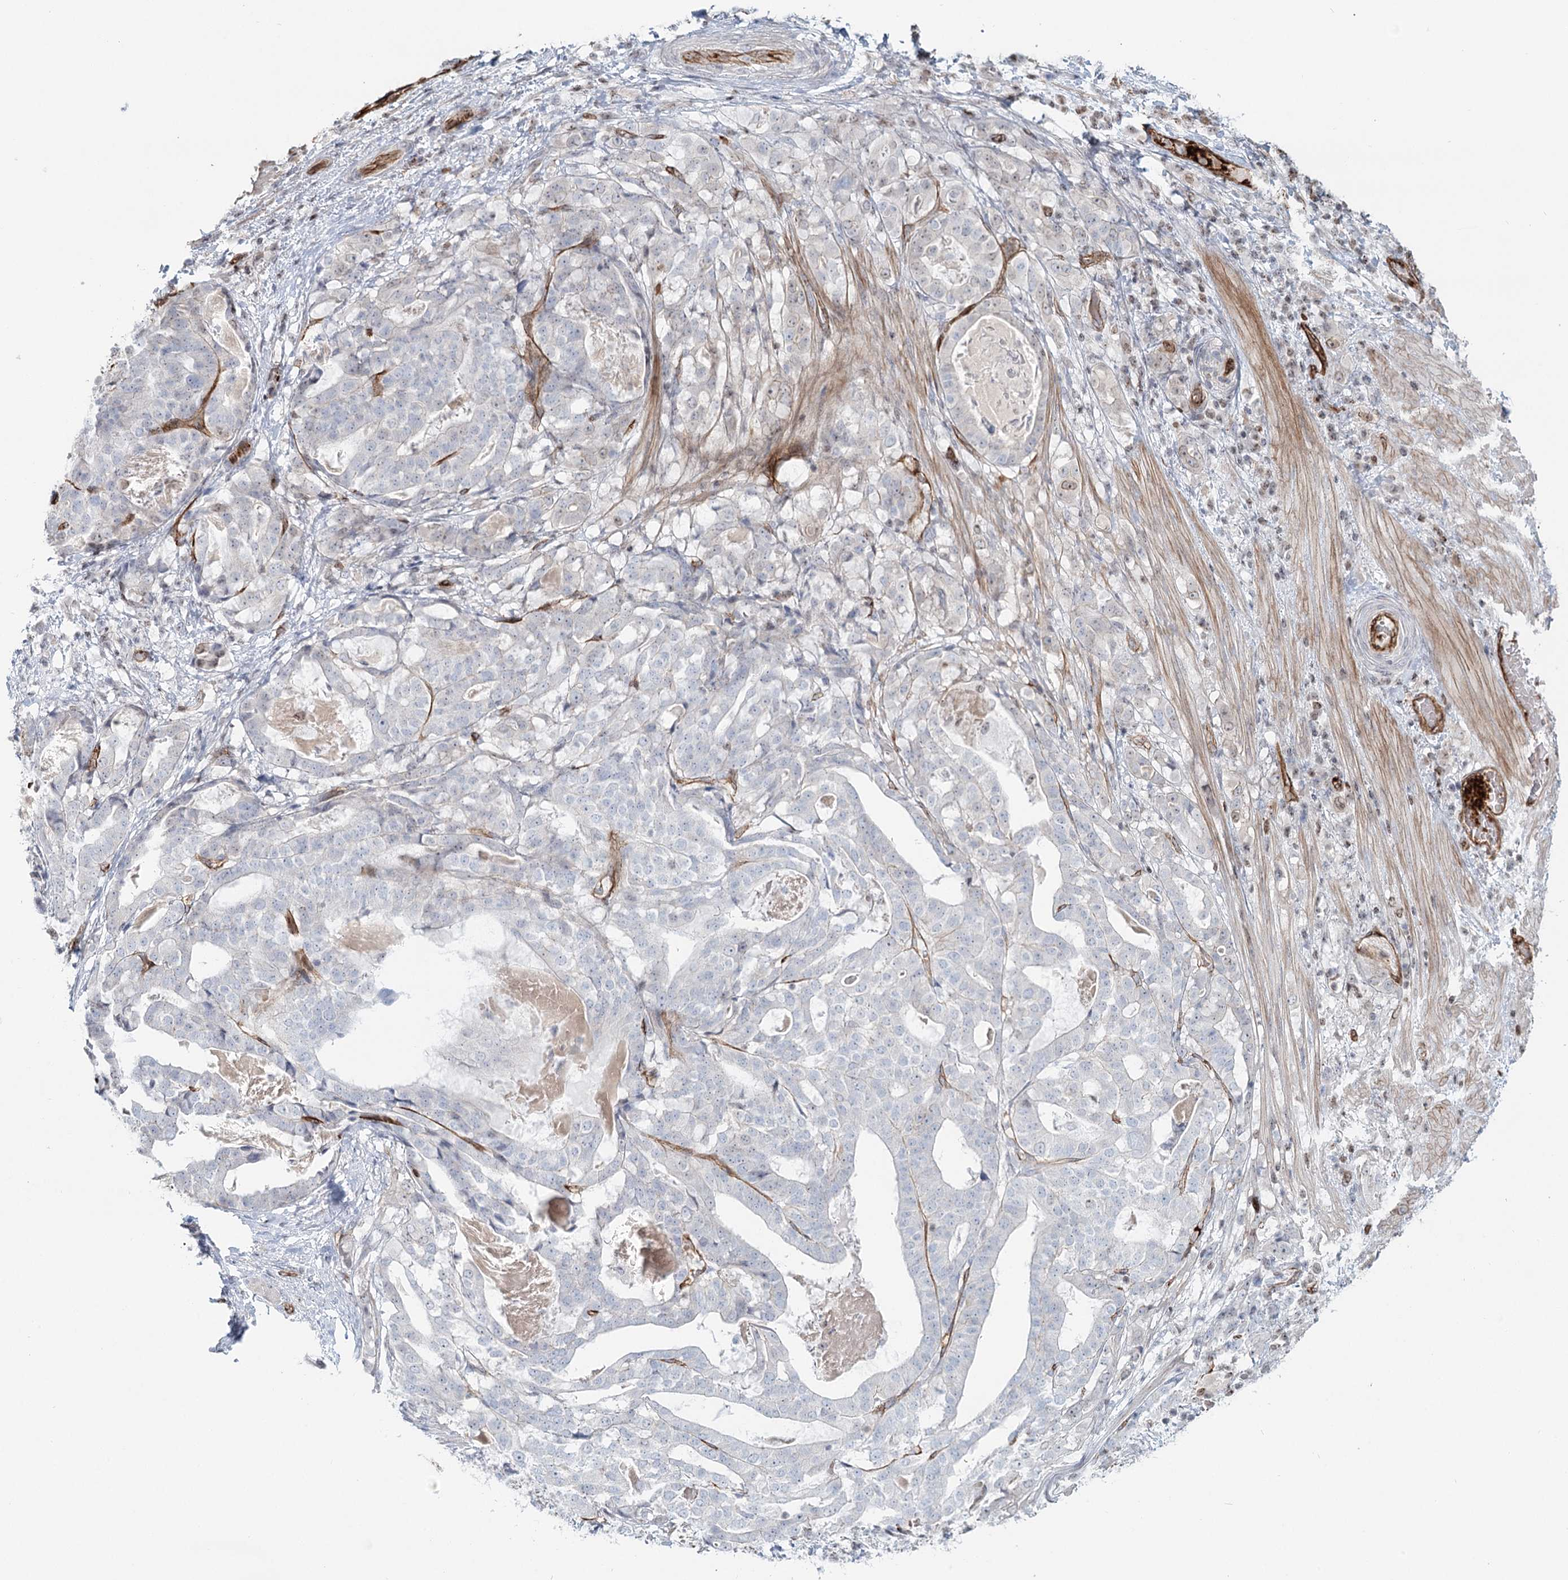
{"staining": {"intensity": "negative", "quantity": "none", "location": "none"}, "tissue": "stomach cancer", "cell_type": "Tumor cells", "image_type": "cancer", "snomed": [{"axis": "morphology", "description": "Adenocarcinoma, NOS"}, {"axis": "topography", "description": "Stomach"}], "caption": "High magnification brightfield microscopy of stomach cancer (adenocarcinoma) stained with DAB (3,3'-diaminobenzidine) (brown) and counterstained with hematoxylin (blue): tumor cells show no significant expression.", "gene": "ZFYVE28", "patient": {"sex": "male", "age": 48}}